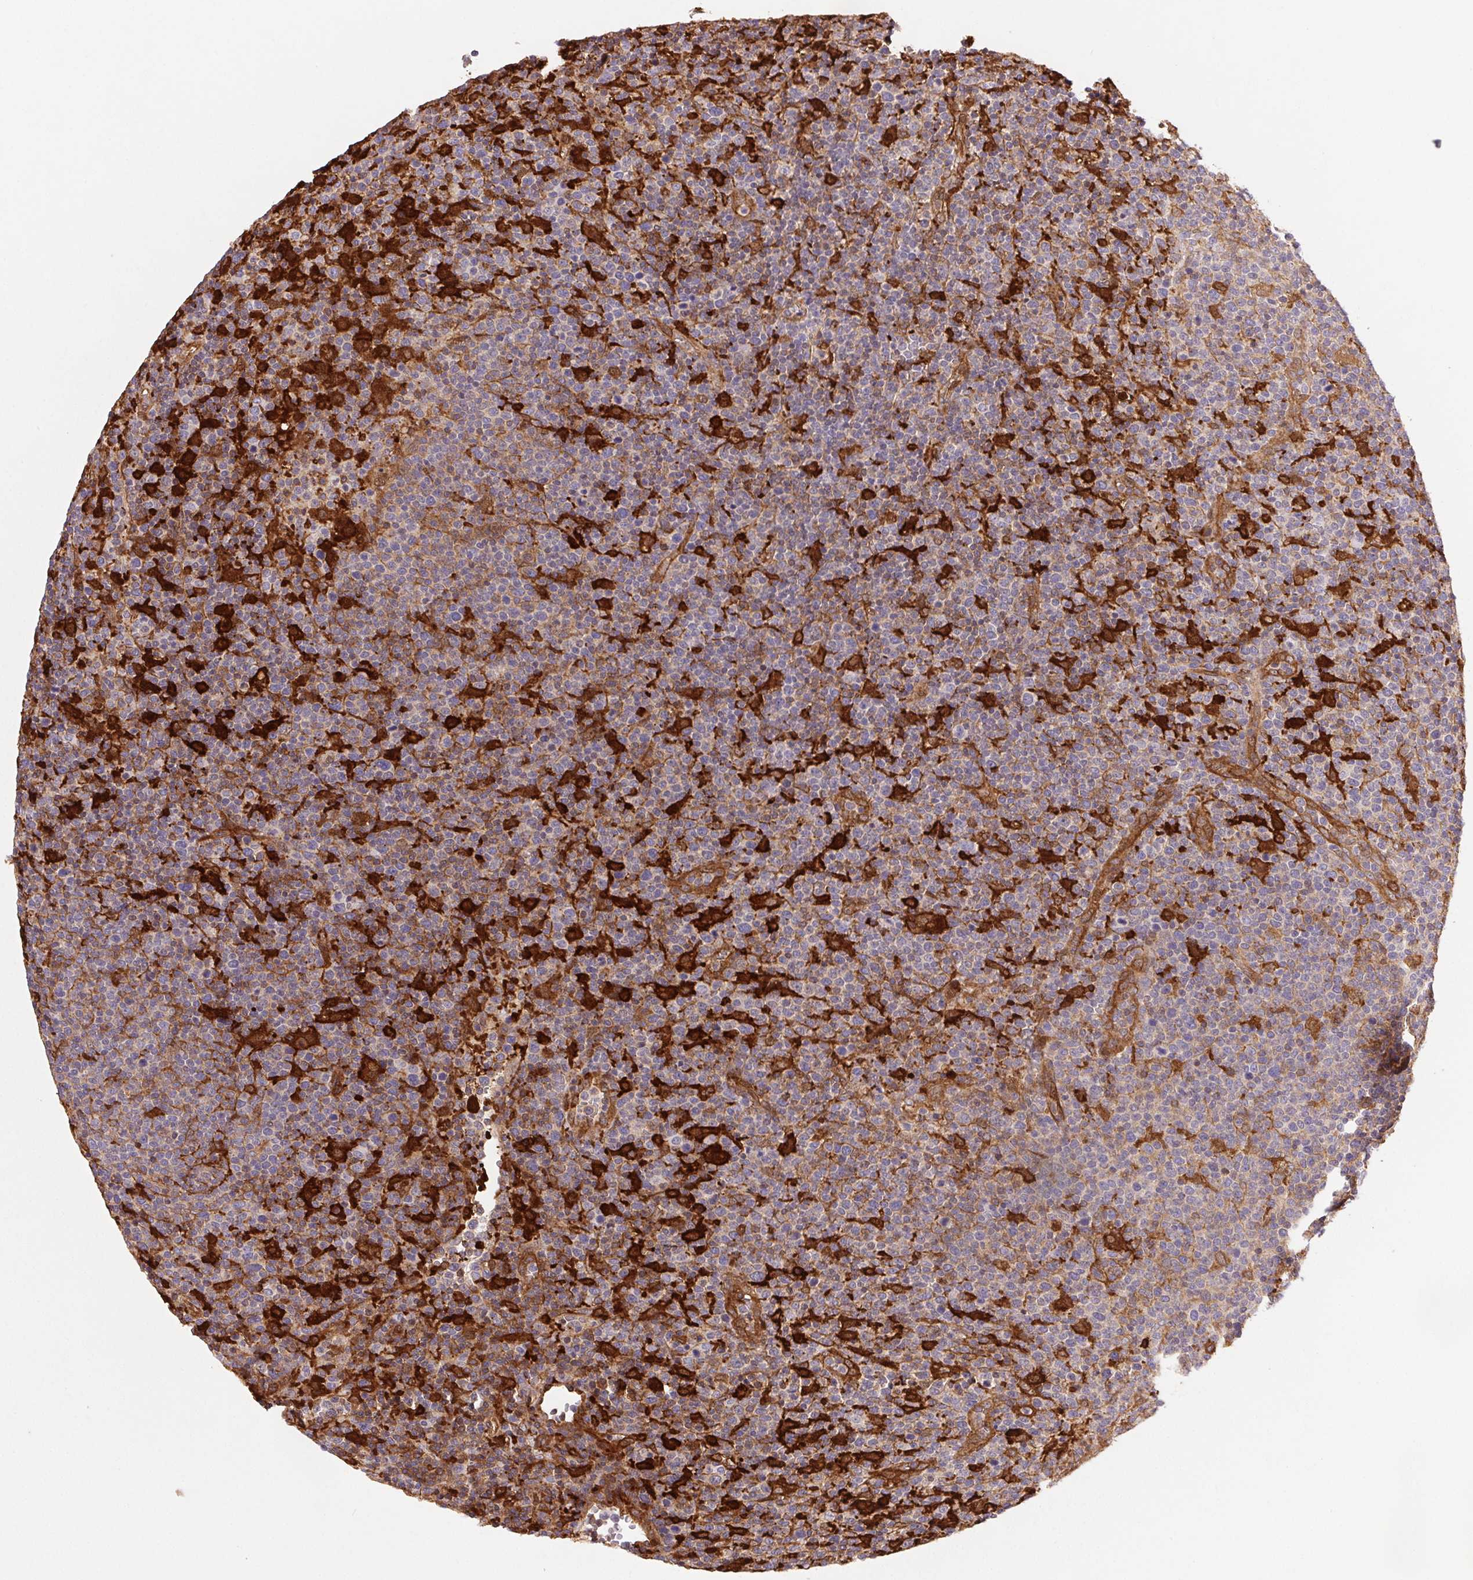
{"staining": {"intensity": "weak", "quantity": "<25%", "location": "cytoplasmic/membranous"}, "tissue": "lymphoma", "cell_type": "Tumor cells", "image_type": "cancer", "snomed": [{"axis": "morphology", "description": "Malignant lymphoma, non-Hodgkin's type, High grade"}, {"axis": "topography", "description": "Lymph node"}], "caption": "A high-resolution histopathology image shows immunohistochemistry staining of malignant lymphoma, non-Hodgkin's type (high-grade), which displays no significant staining in tumor cells.", "gene": "GBP1", "patient": {"sex": "male", "age": 61}}